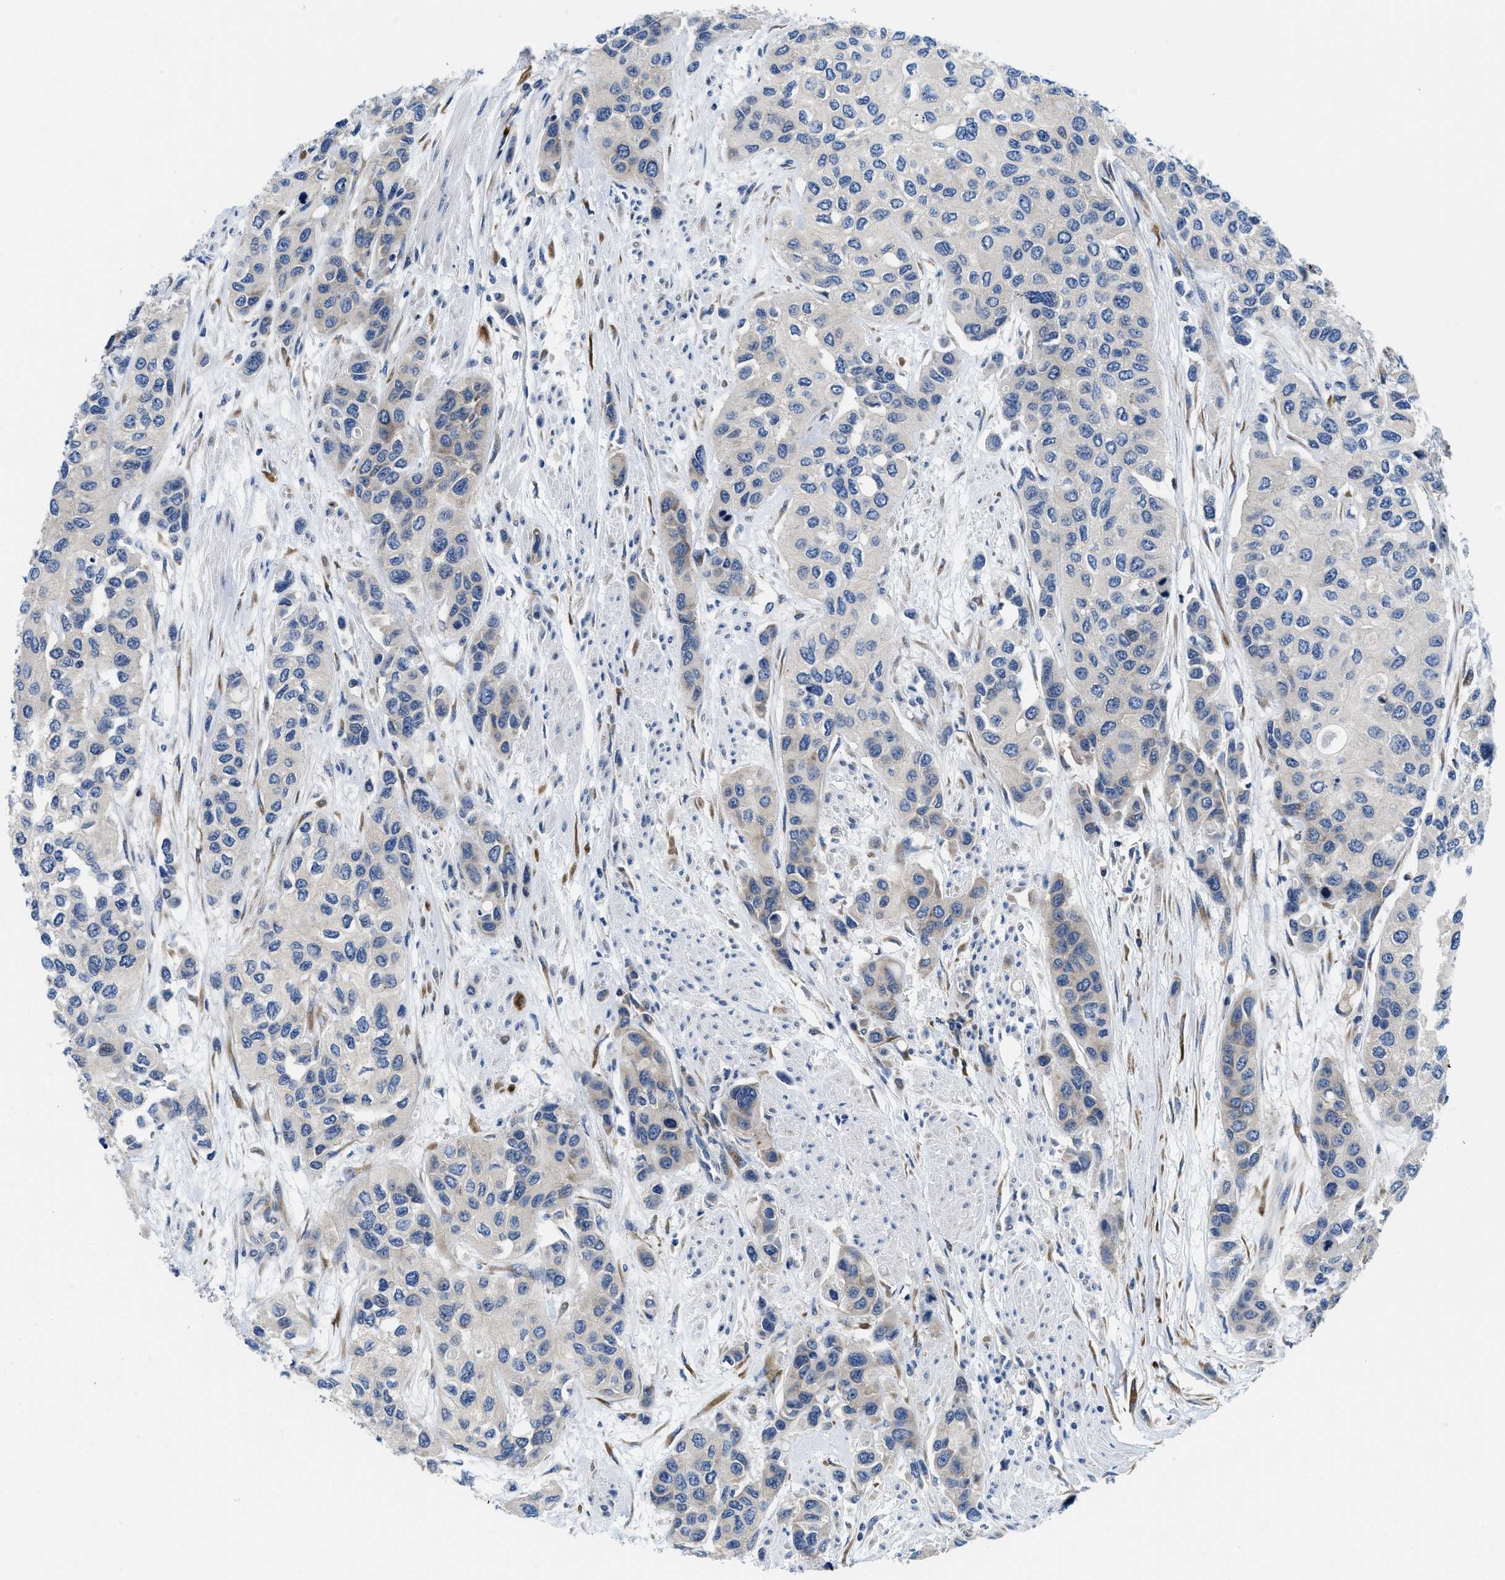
{"staining": {"intensity": "negative", "quantity": "none", "location": "none"}, "tissue": "urothelial cancer", "cell_type": "Tumor cells", "image_type": "cancer", "snomed": [{"axis": "morphology", "description": "Urothelial carcinoma, High grade"}, {"axis": "topography", "description": "Urinary bladder"}], "caption": "Urothelial cancer stained for a protein using immunohistochemistry (IHC) shows no expression tumor cells.", "gene": "IKBKE", "patient": {"sex": "female", "age": 56}}